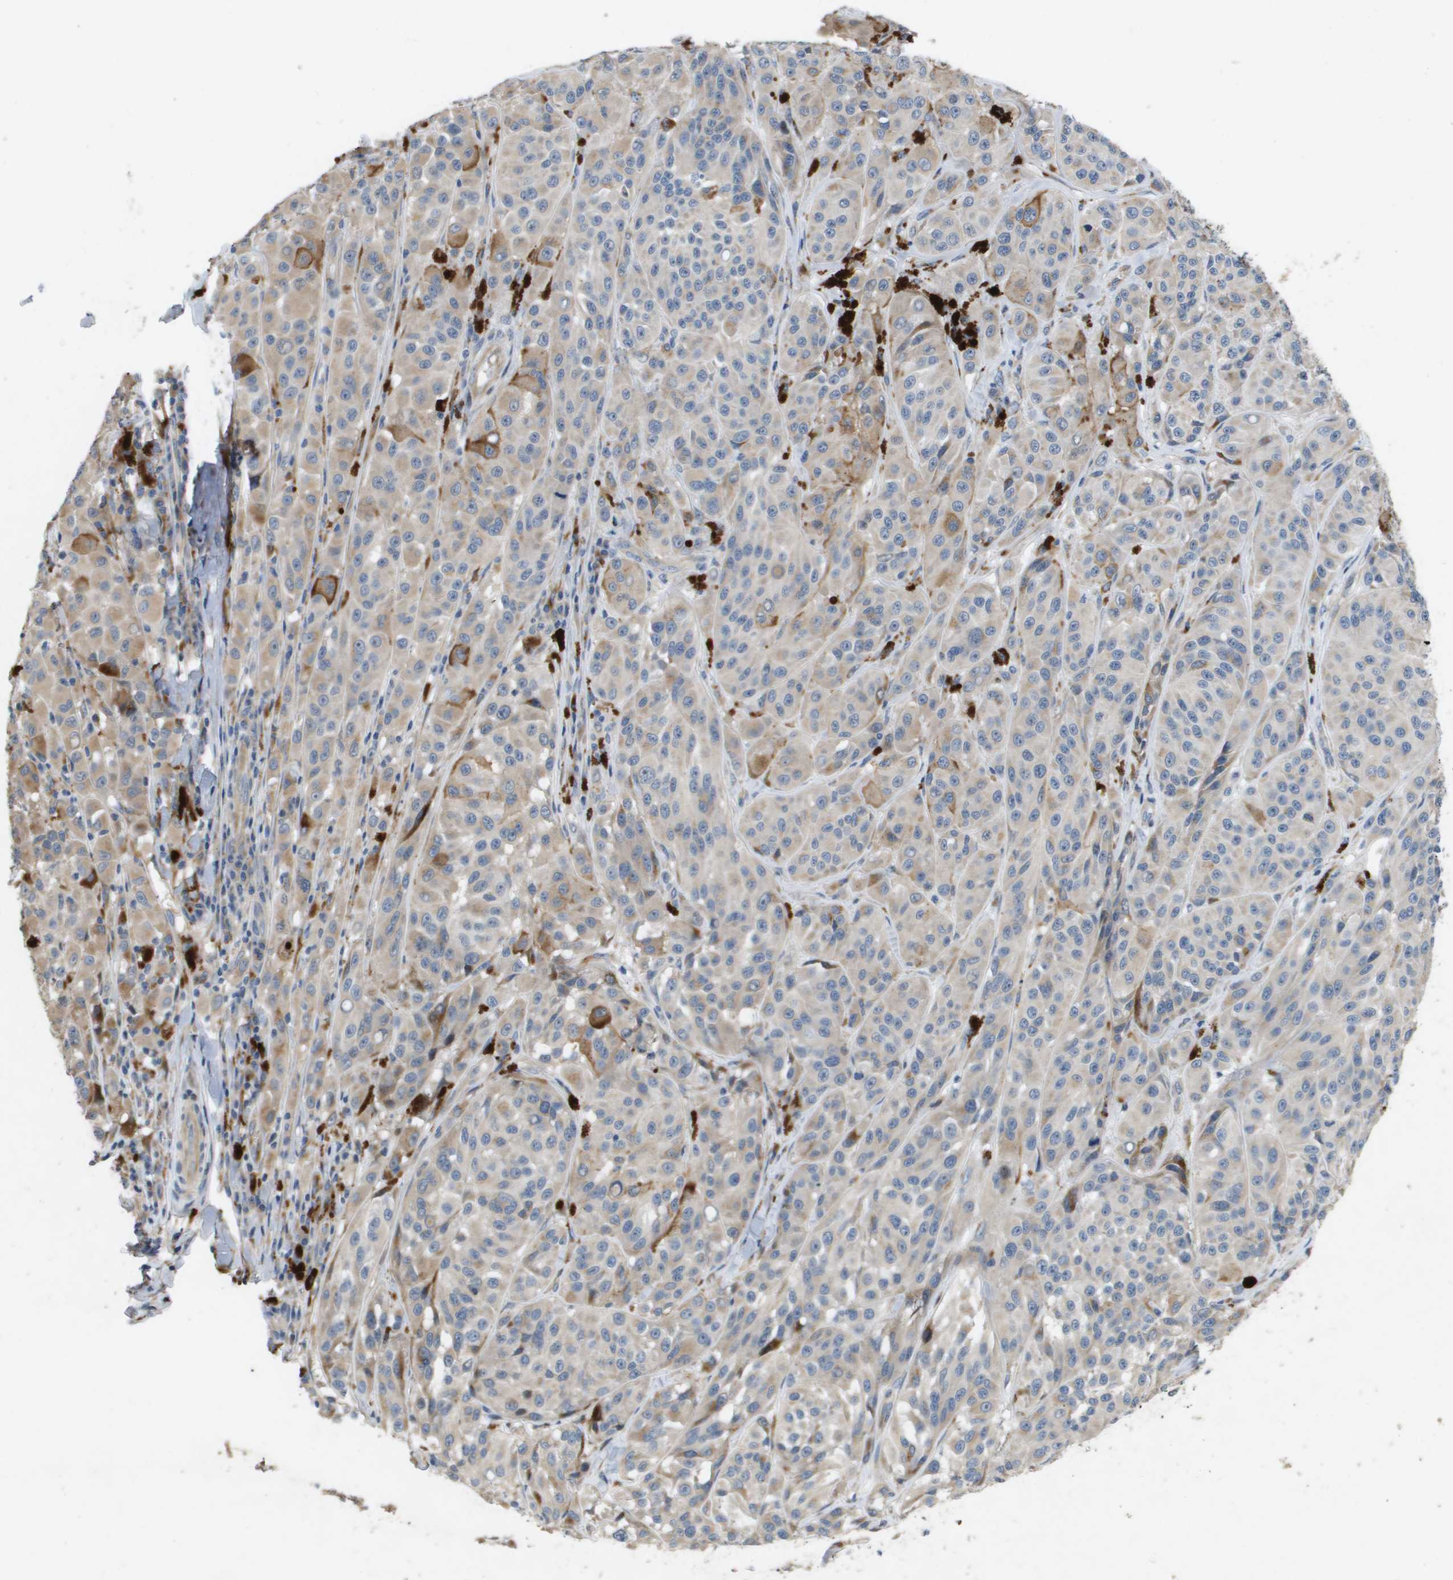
{"staining": {"intensity": "weak", "quantity": "25%-75%", "location": "cytoplasmic/membranous"}, "tissue": "melanoma", "cell_type": "Tumor cells", "image_type": "cancer", "snomed": [{"axis": "morphology", "description": "Malignant melanoma, NOS"}, {"axis": "topography", "description": "Skin"}], "caption": "A brown stain labels weak cytoplasmic/membranous staining of a protein in human melanoma tumor cells.", "gene": "ENTPD2", "patient": {"sex": "male", "age": 84}}